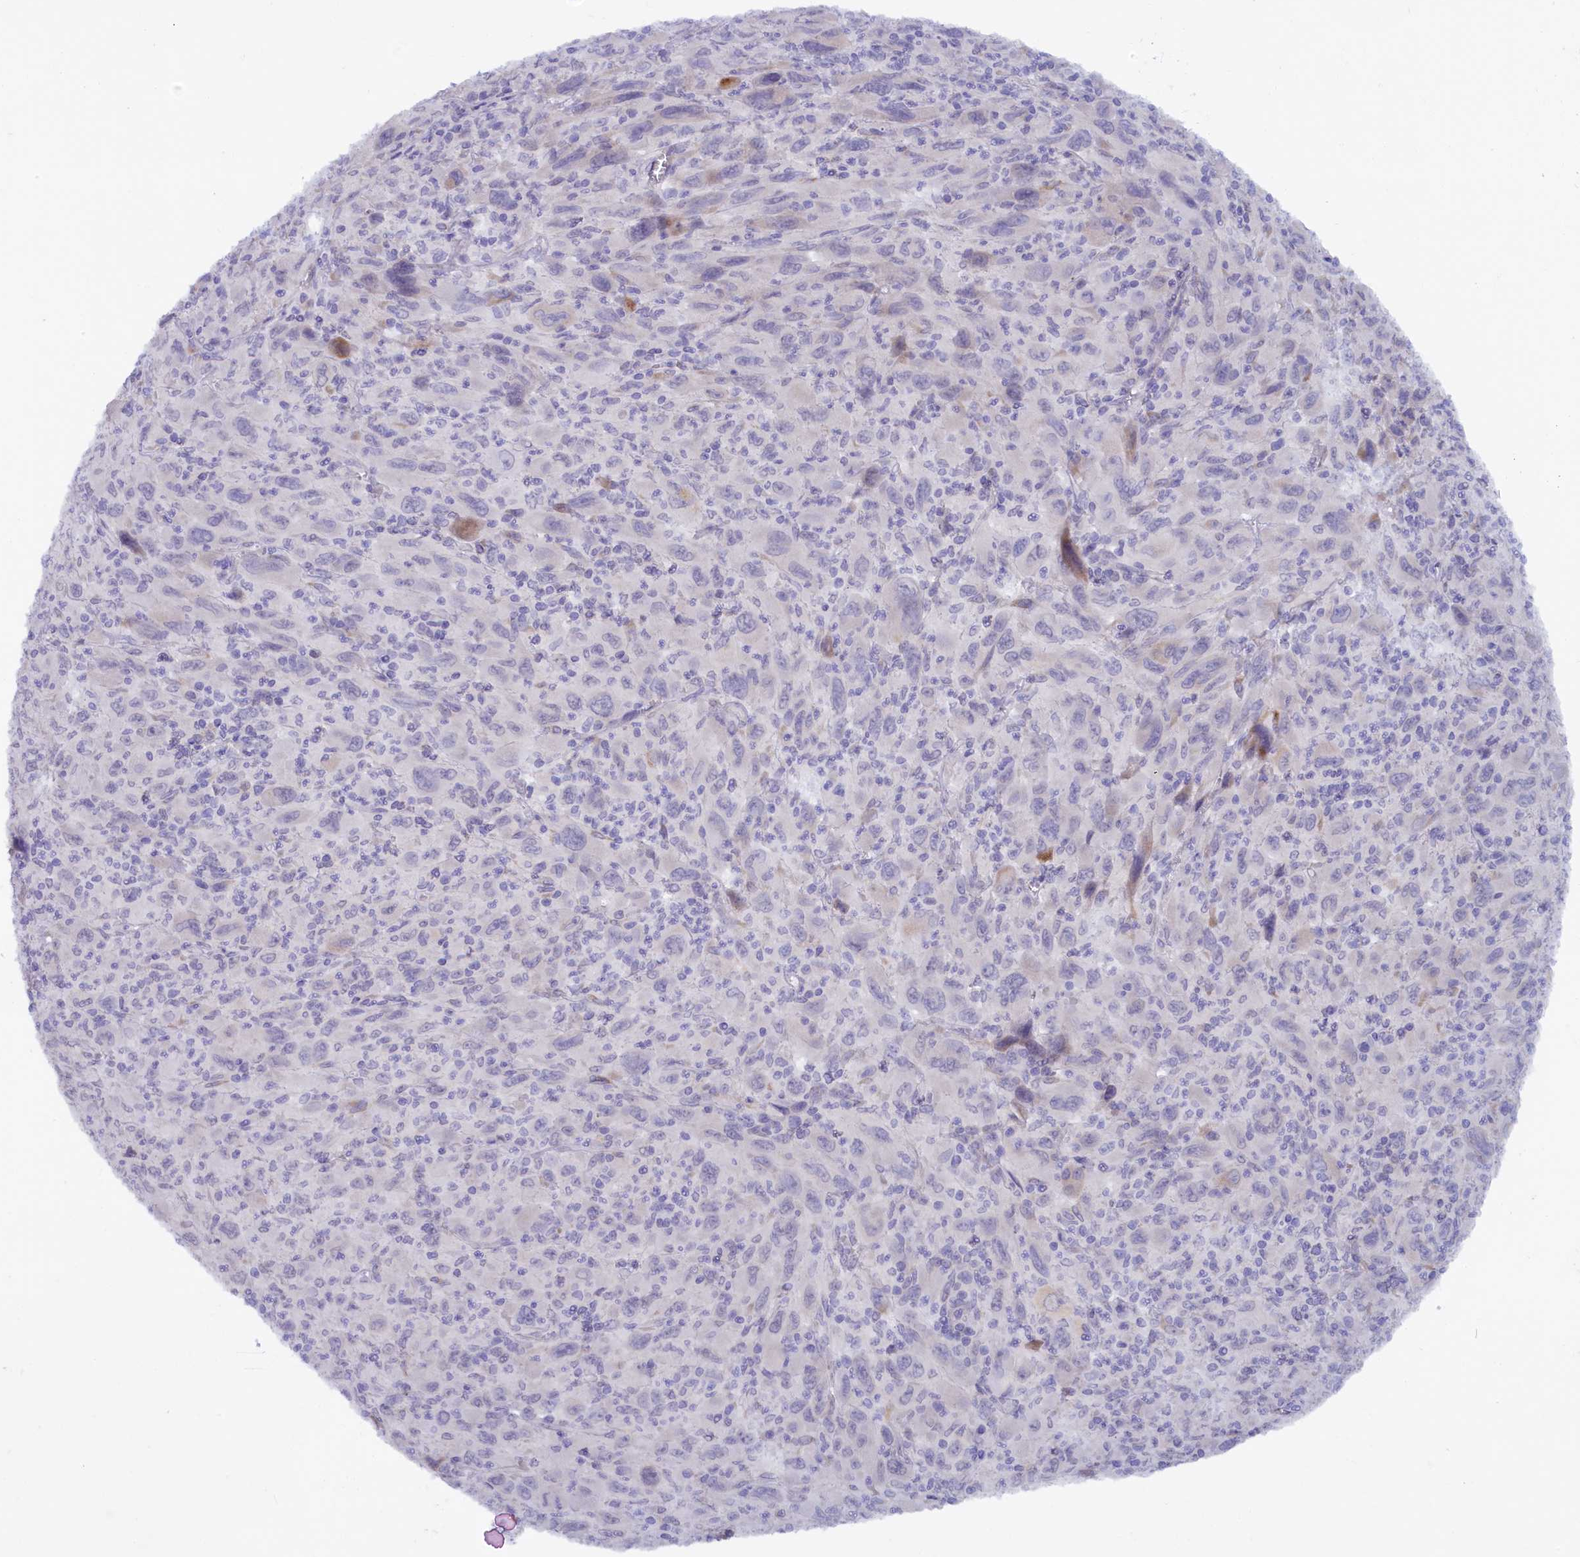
{"staining": {"intensity": "negative", "quantity": "none", "location": "none"}, "tissue": "melanoma", "cell_type": "Tumor cells", "image_type": "cancer", "snomed": [{"axis": "morphology", "description": "Malignant melanoma, Metastatic site"}, {"axis": "topography", "description": "Skin"}], "caption": "Immunohistochemical staining of malignant melanoma (metastatic site) displays no significant expression in tumor cells.", "gene": "ZSWIM4", "patient": {"sex": "female", "age": 56}}